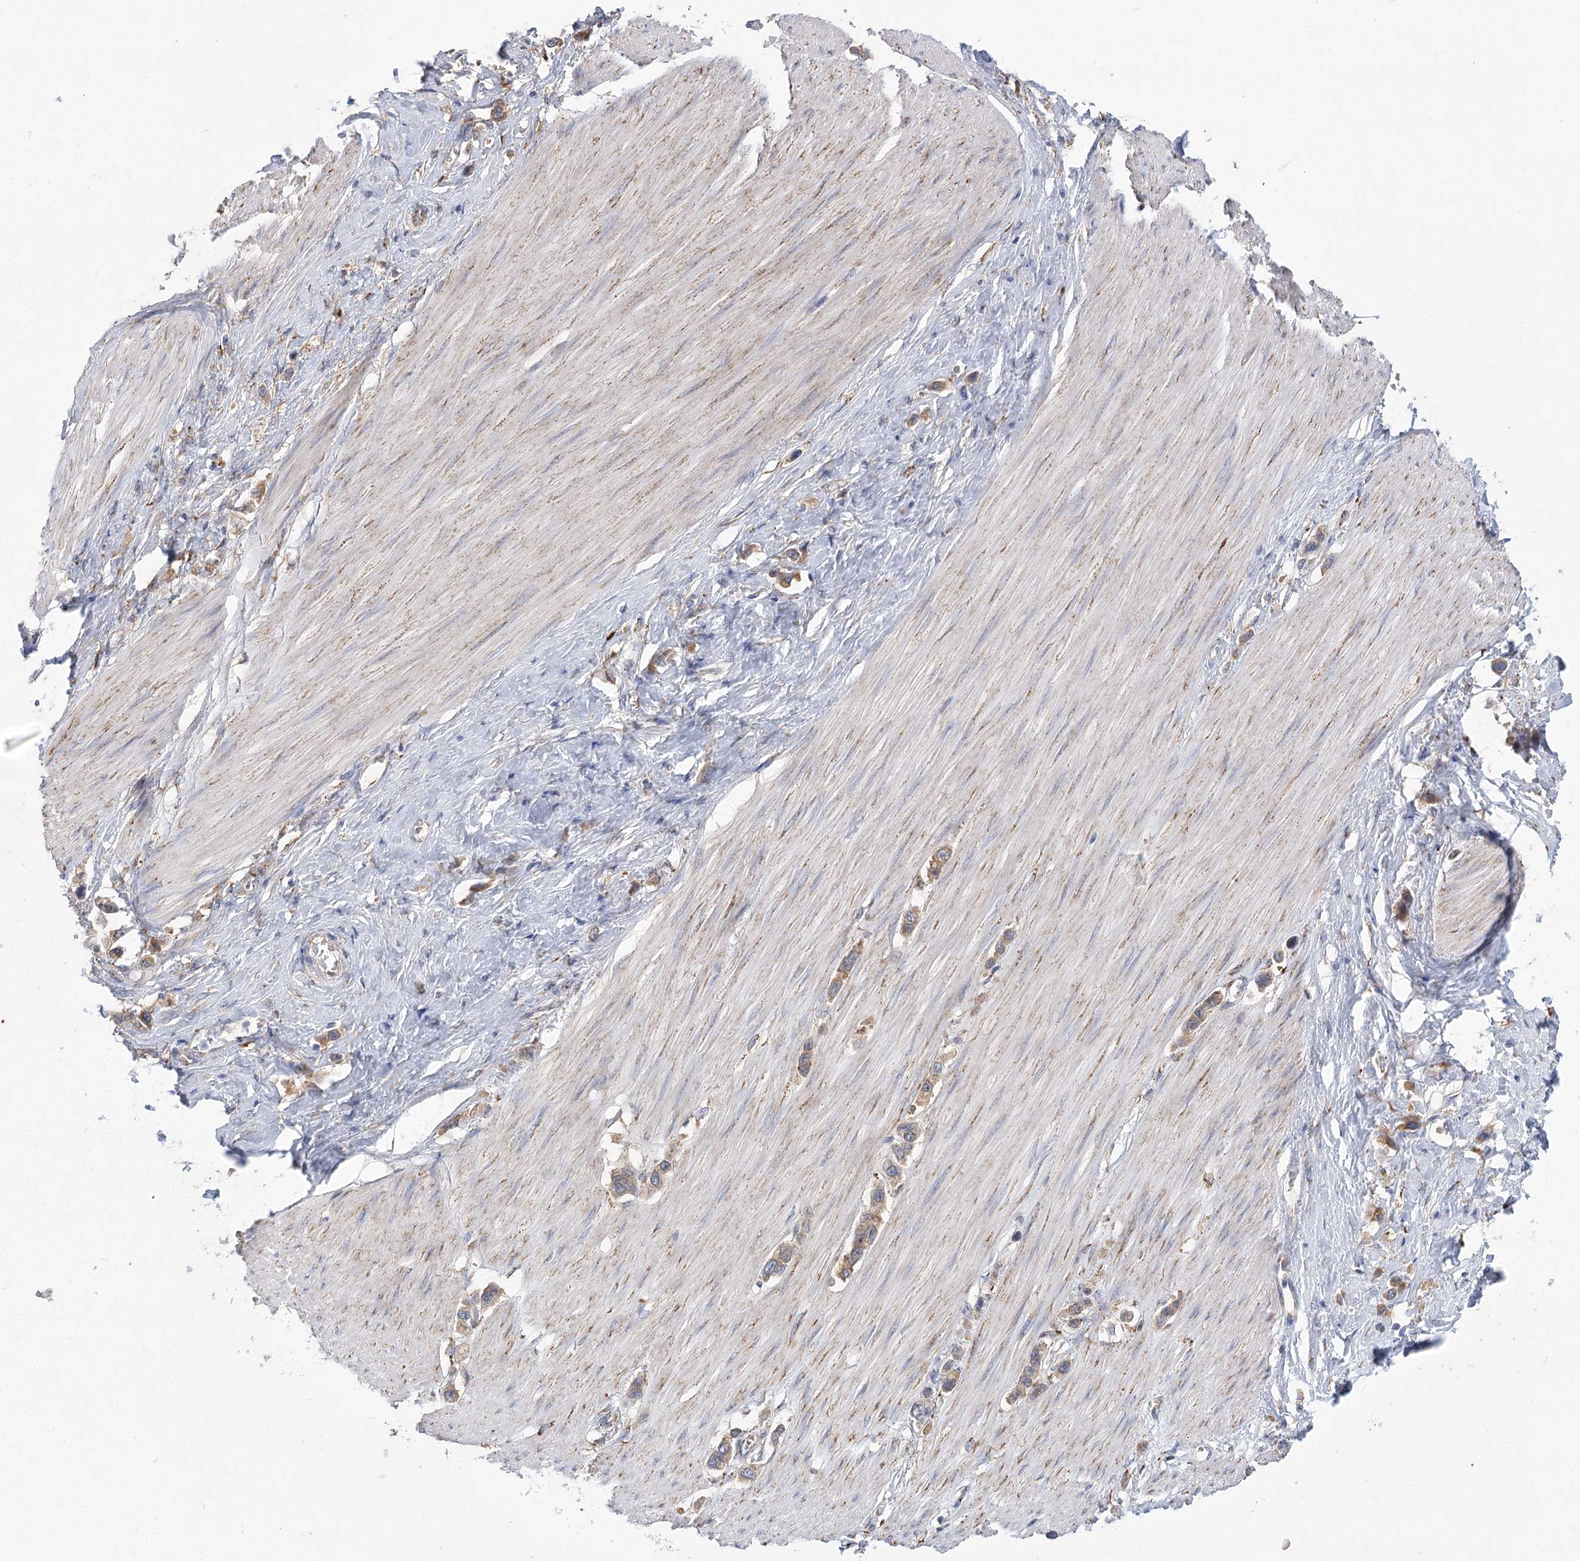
{"staining": {"intensity": "weak", "quantity": ">75%", "location": "cytoplasmic/membranous"}, "tissue": "stomach cancer", "cell_type": "Tumor cells", "image_type": "cancer", "snomed": [{"axis": "morphology", "description": "Adenocarcinoma, NOS"}, {"axis": "topography", "description": "Stomach"}], "caption": "Immunohistochemical staining of stomach cancer (adenocarcinoma) demonstrates low levels of weak cytoplasmic/membranous expression in approximately >75% of tumor cells.", "gene": "METTL24", "patient": {"sex": "female", "age": 65}}